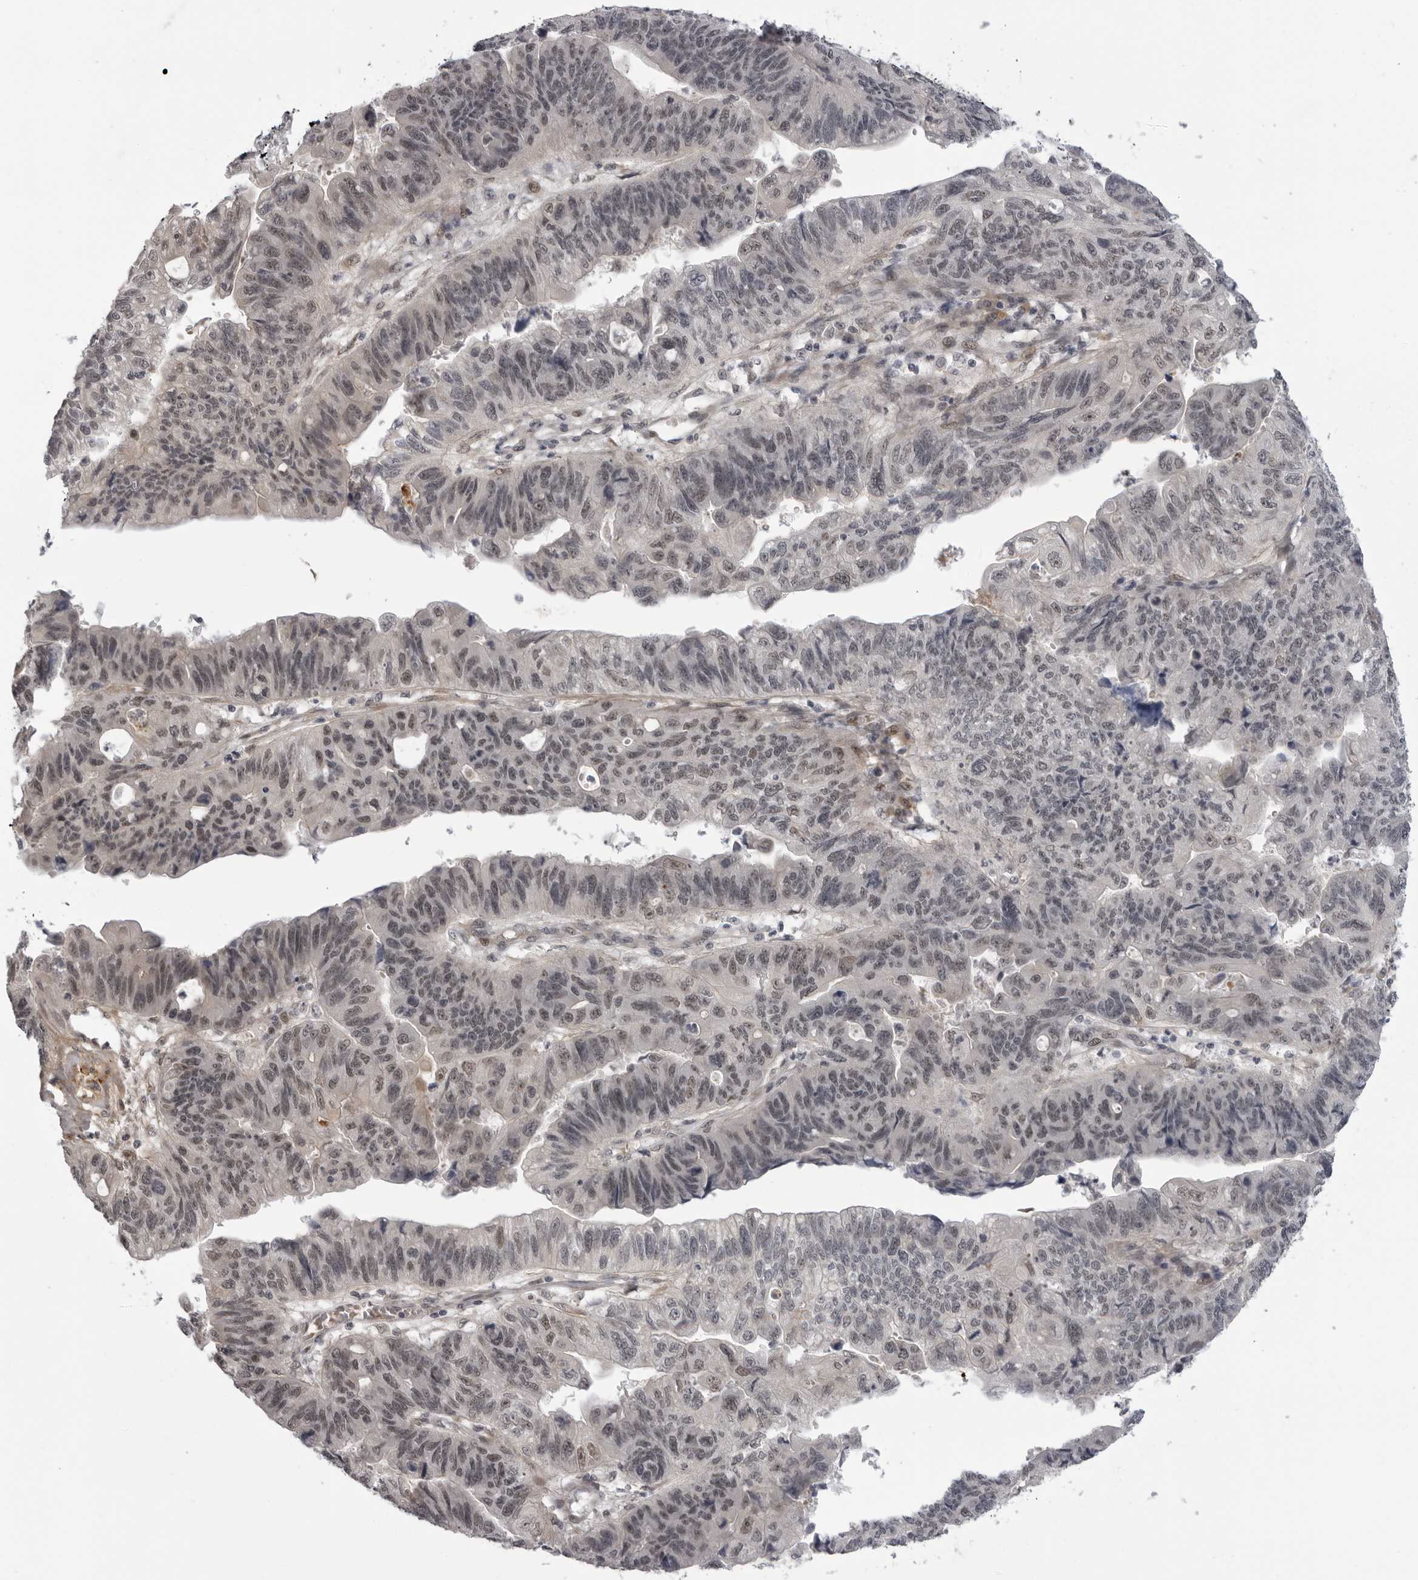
{"staining": {"intensity": "weak", "quantity": ">75%", "location": "nuclear"}, "tissue": "stomach cancer", "cell_type": "Tumor cells", "image_type": "cancer", "snomed": [{"axis": "morphology", "description": "Adenocarcinoma, NOS"}, {"axis": "topography", "description": "Stomach"}], "caption": "Brown immunohistochemical staining in stomach cancer reveals weak nuclear positivity in approximately >75% of tumor cells.", "gene": "ALPK2", "patient": {"sex": "male", "age": 59}}